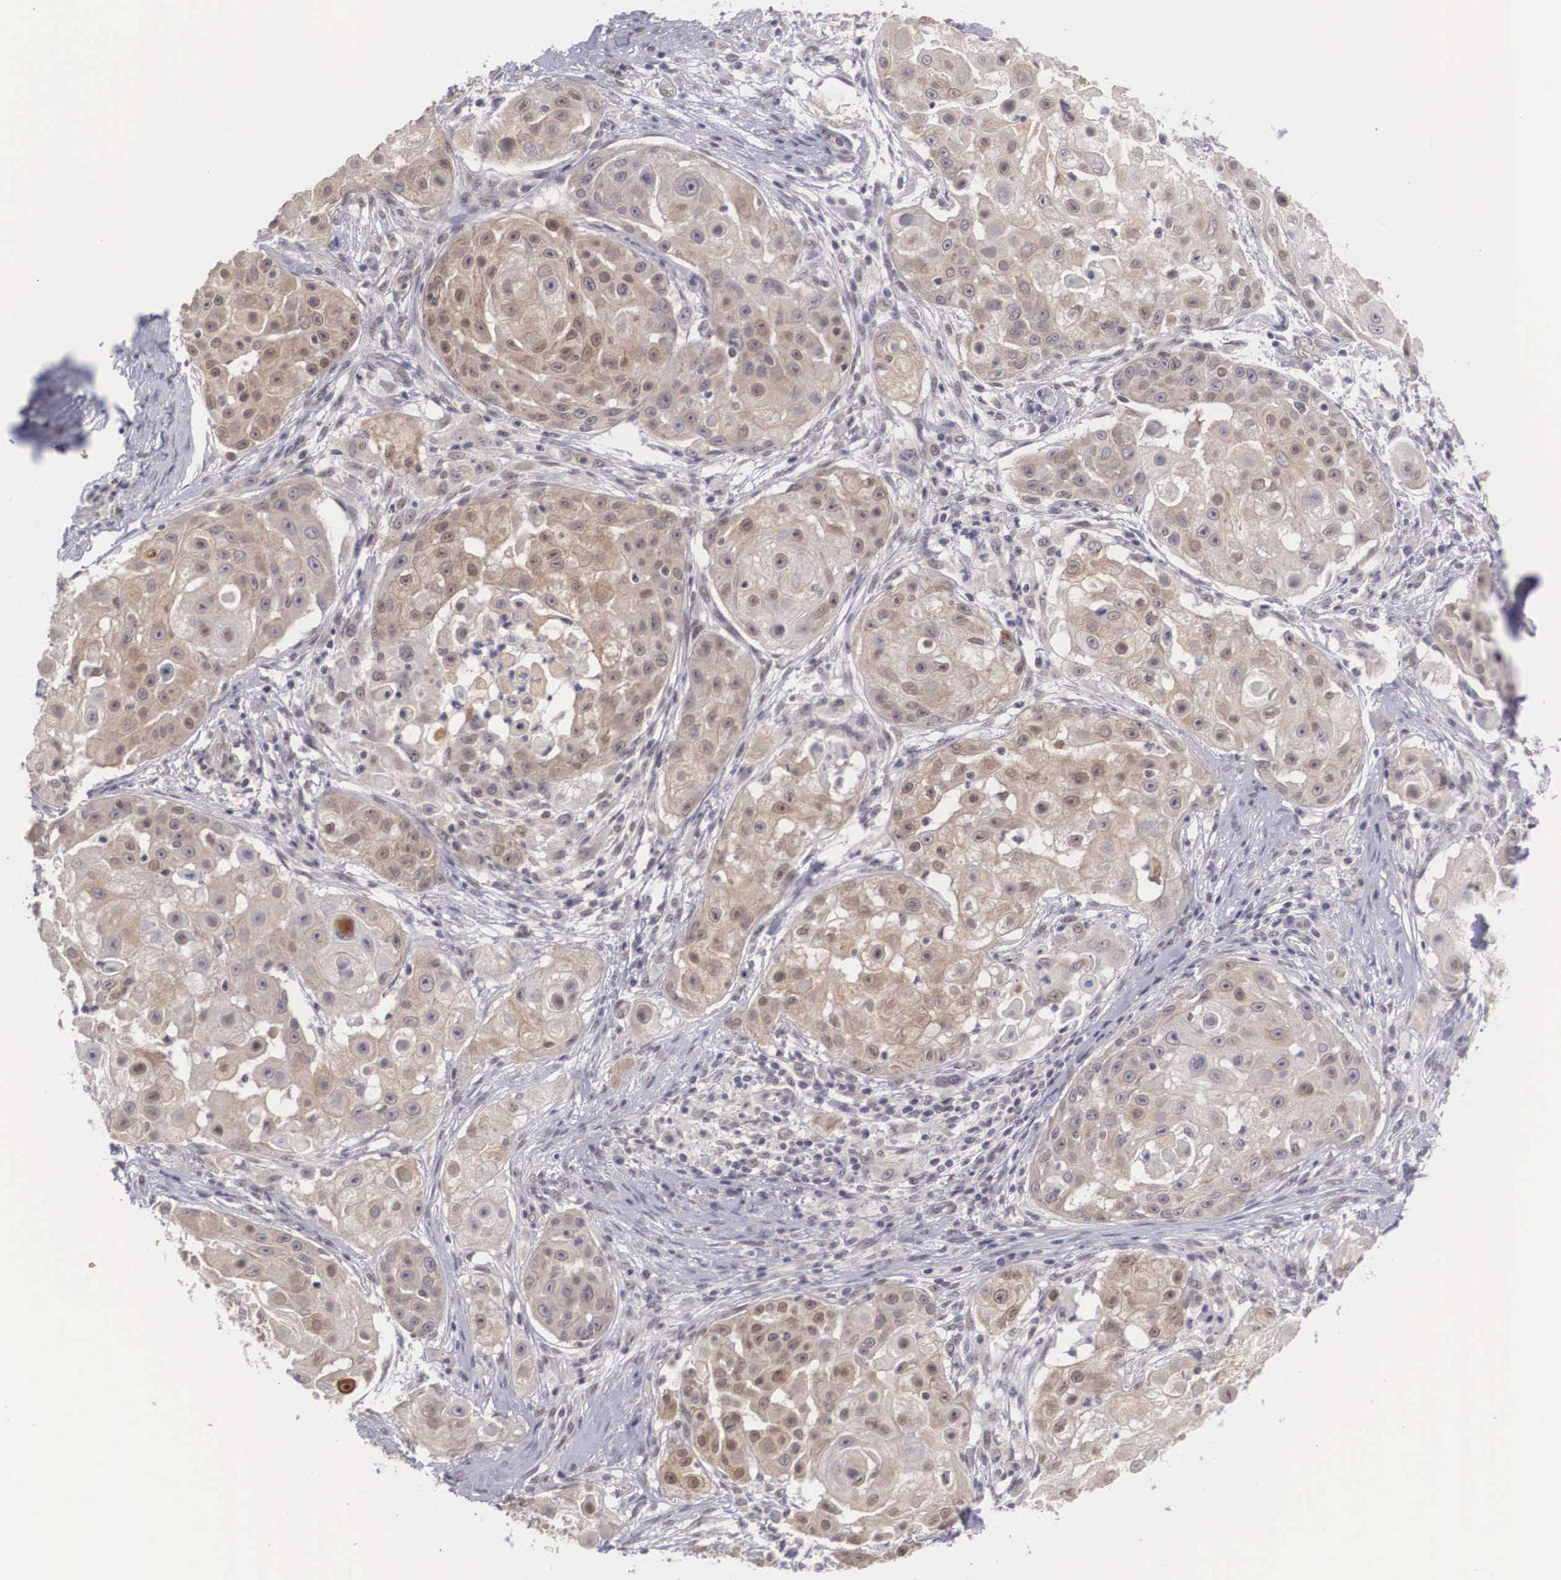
{"staining": {"intensity": "weak", "quantity": ">75%", "location": "cytoplasmic/membranous,nuclear"}, "tissue": "skin cancer", "cell_type": "Tumor cells", "image_type": "cancer", "snomed": [{"axis": "morphology", "description": "Squamous cell carcinoma, NOS"}, {"axis": "topography", "description": "Skin"}], "caption": "Brown immunohistochemical staining in human skin squamous cell carcinoma shows weak cytoplasmic/membranous and nuclear expression in approximately >75% of tumor cells.", "gene": "NINL", "patient": {"sex": "female", "age": 57}}